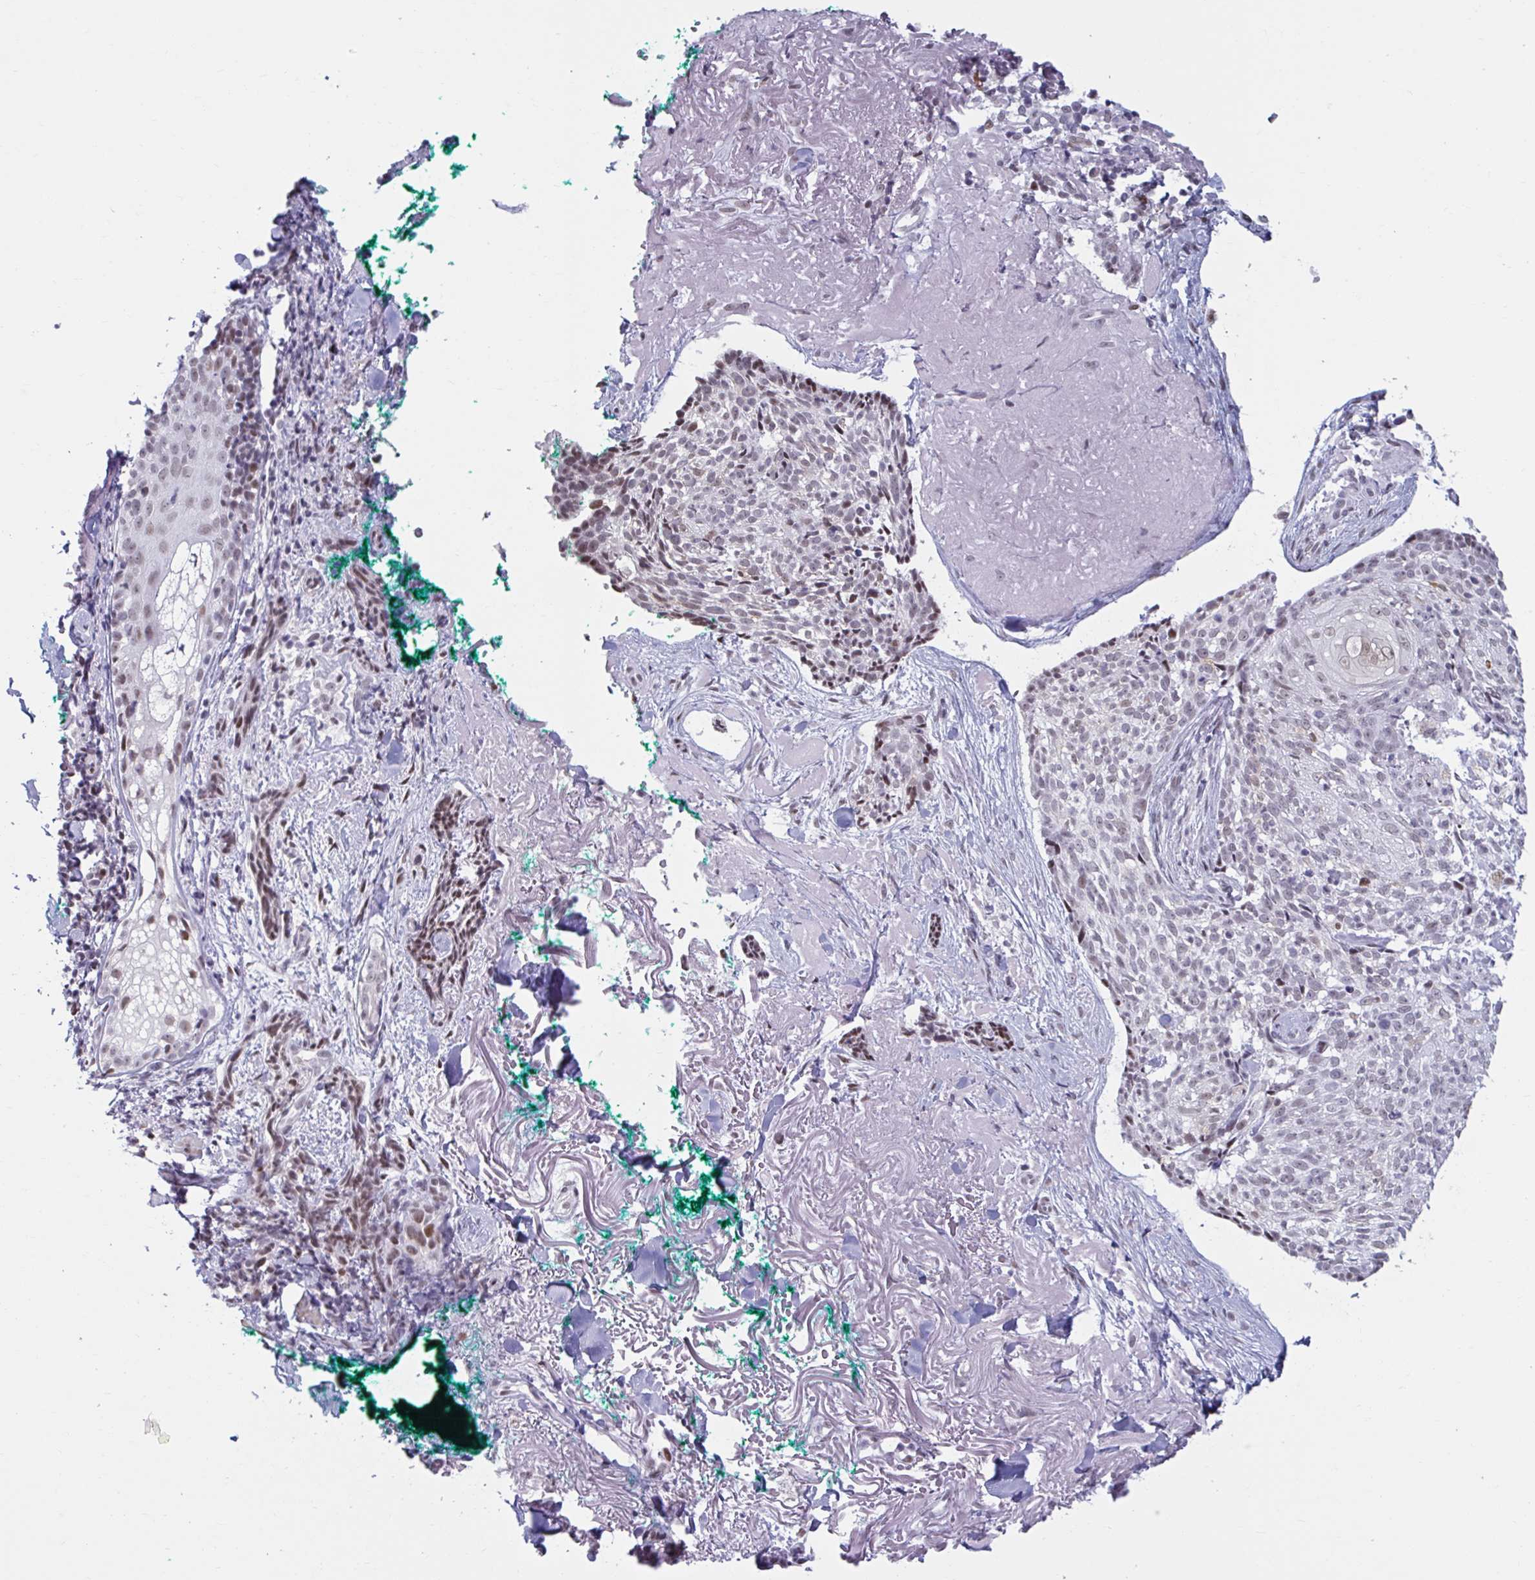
{"staining": {"intensity": "moderate", "quantity": "<25%", "location": "nuclear"}, "tissue": "skin cancer", "cell_type": "Tumor cells", "image_type": "cancer", "snomed": [{"axis": "morphology", "description": "Basal cell carcinoma"}, {"axis": "topography", "description": "Skin"}, {"axis": "topography", "description": "Skin of face"}], "caption": "Immunohistochemical staining of skin cancer displays moderate nuclear protein positivity in approximately <25% of tumor cells. The protein is shown in brown color, while the nuclei are stained blue.", "gene": "HSD17B6", "patient": {"sex": "female", "age": 95}}